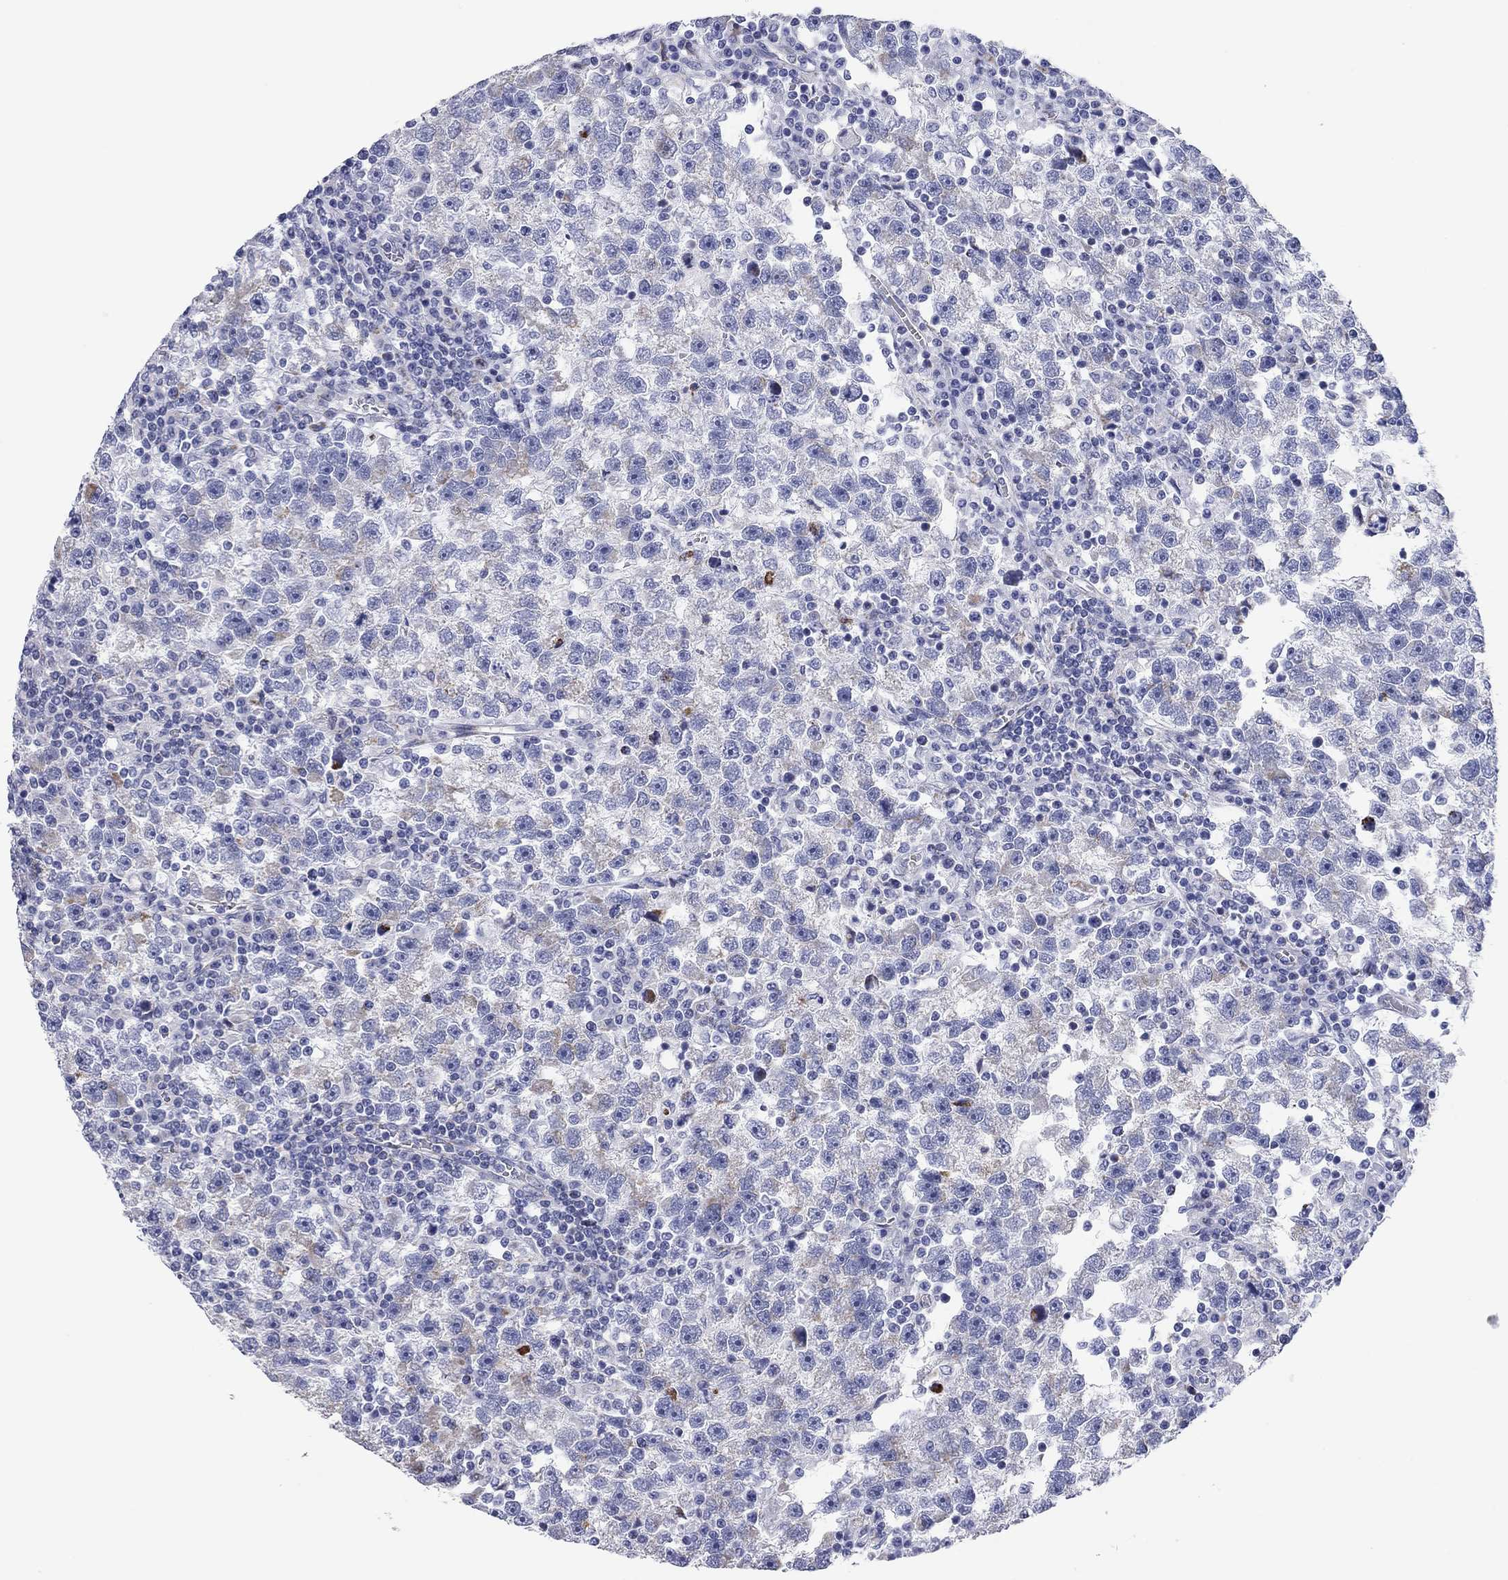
{"staining": {"intensity": "moderate", "quantity": "<25%", "location": "cytoplasmic/membranous"}, "tissue": "testis cancer", "cell_type": "Tumor cells", "image_type": "cancer", "snomed": [{"axis": "morphology", "description": "Seminoma, NOS"}, {"axis": "topography", "description": "Testis"}], "caption": "Moderate cytoplasmic/membranous positivity is present in approximately <25% of tumor cells in testis cancer (seminoma).", "gene": "CHI3L2", "patient": {"sex": "male", "age": 47}}